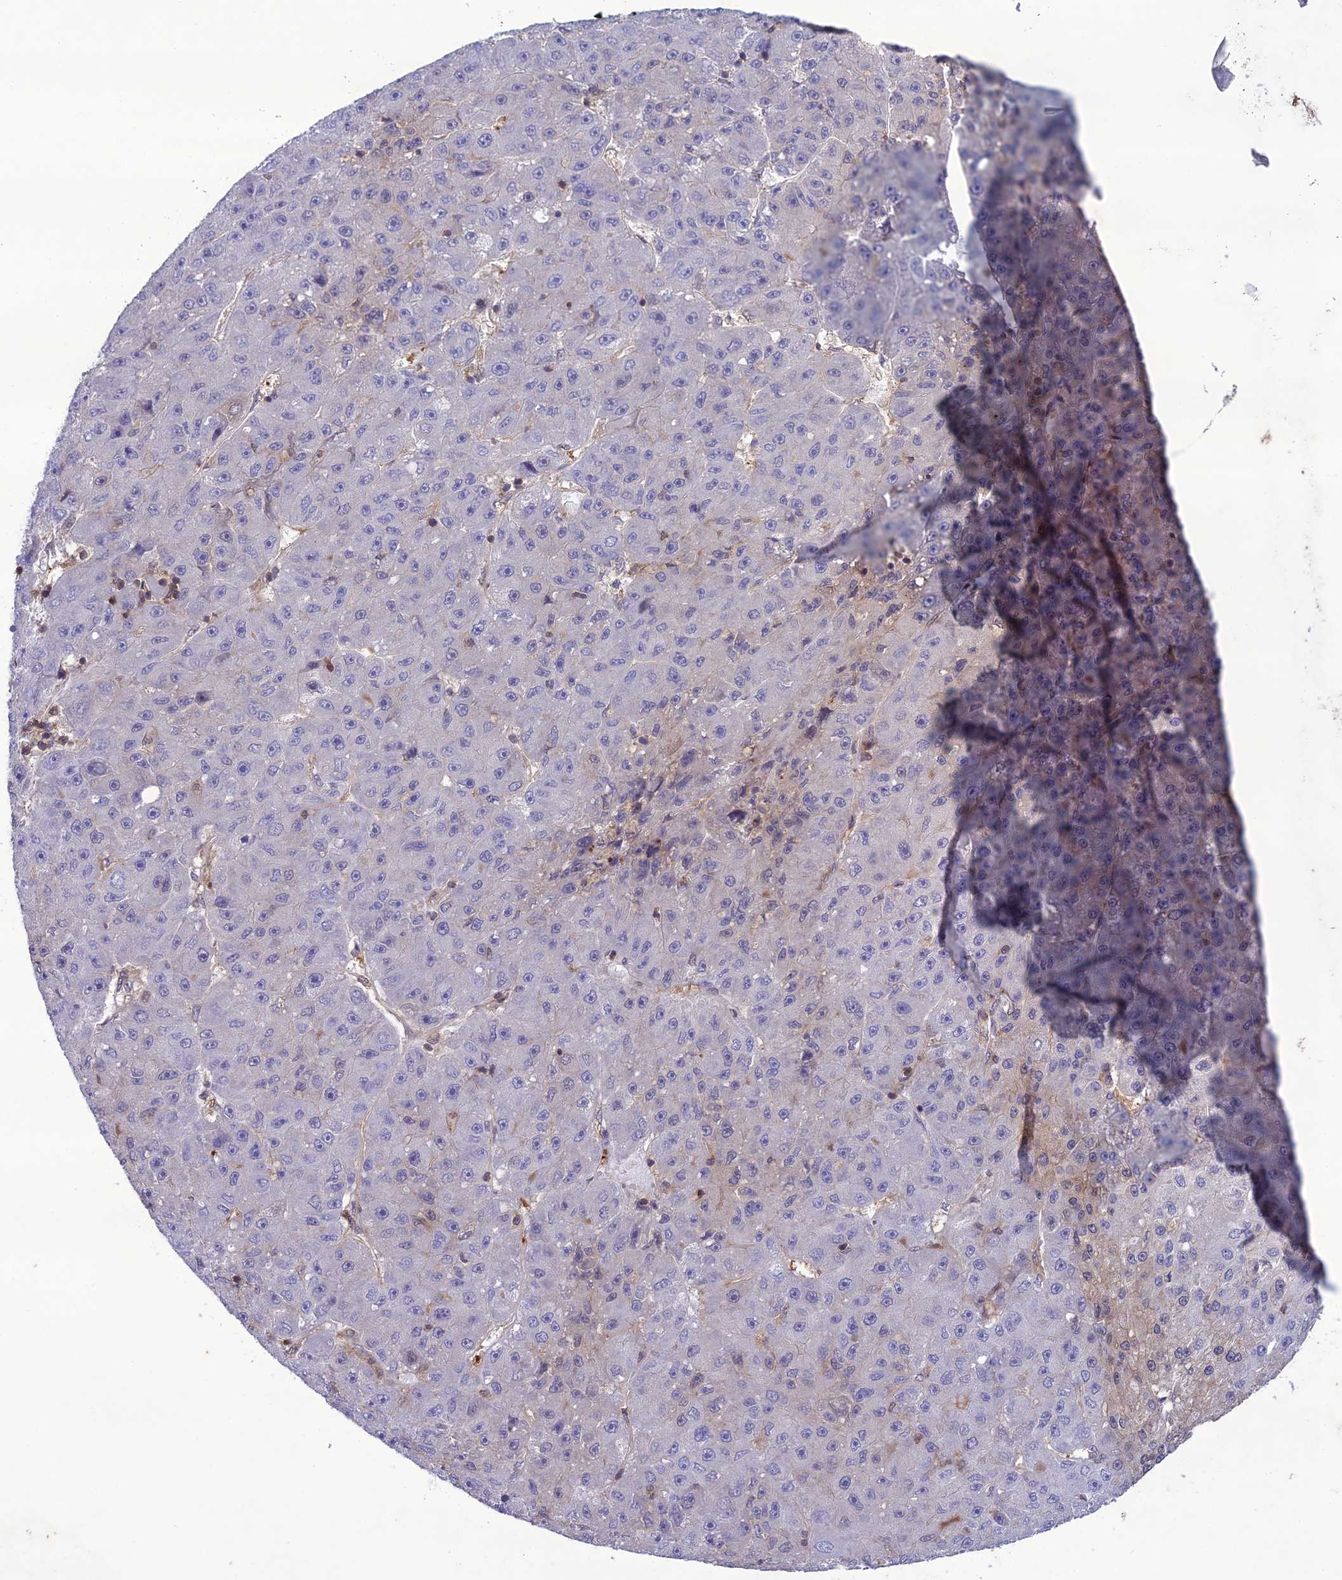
{"staining": {"intensity": "negative", "quantity": "none", "location": "none"}, "tissue": "liver cancer", "cell_type": "Tumor cells", "image_type": "cancer", "snomed": [{"axis": "morphology", "description": "Carcinoma, Hepatocellular, NOS"}, {"axis": "topography", "description": "Liver"}], "caption": "Immunohistochemistry (IHC) micrograph of human liver hepatocellular carcinoma stained for a protein (brown), which demonstrates no staining in tumor cells.", "gene": "GDF6", "patient": {"sex": "male", "age": 67}}